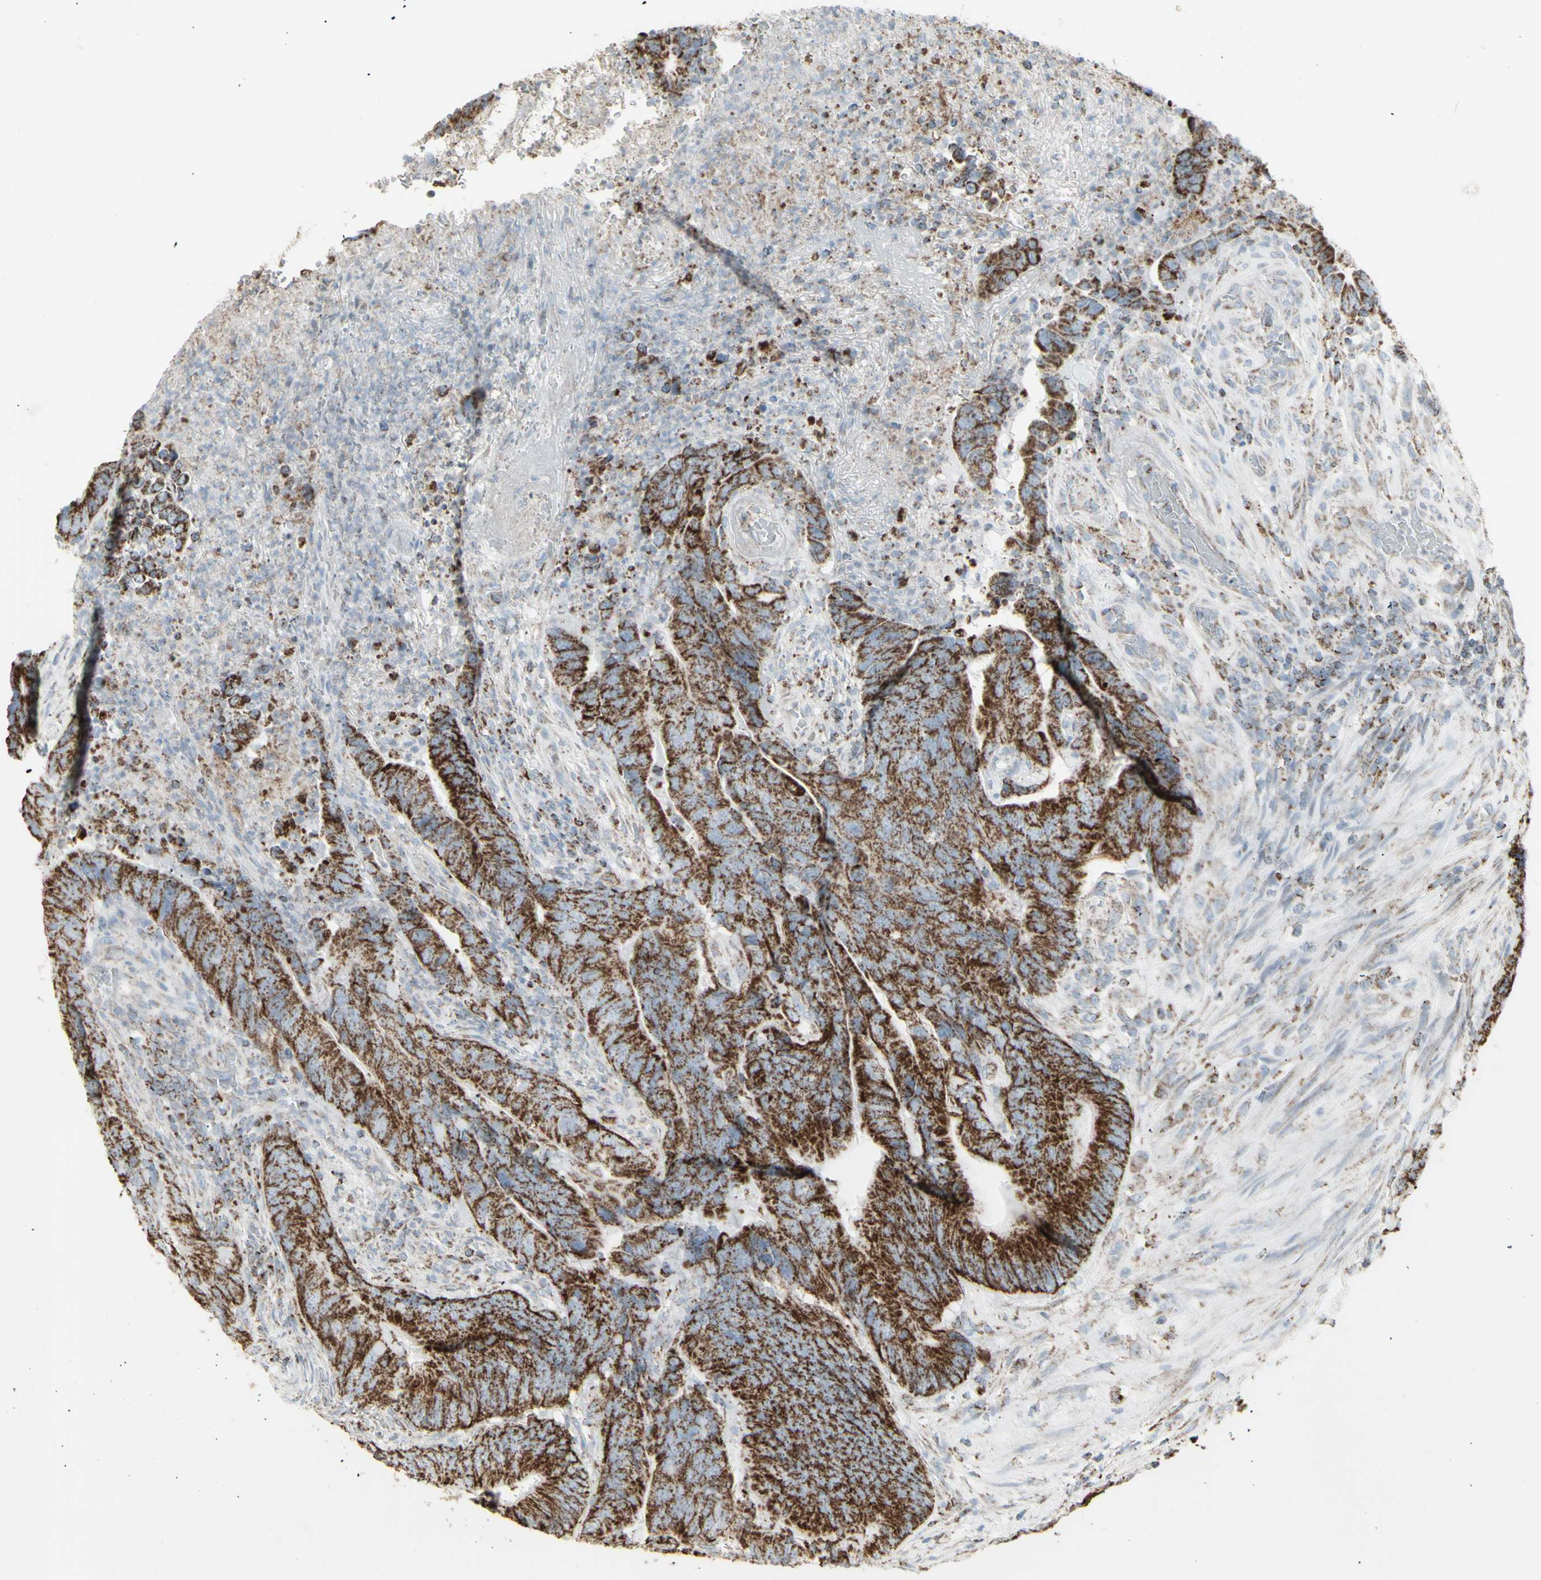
{"staining": {"intensity": "strong", "quantity": ">75%", "location": "cytoplasmic/membranous"}, "tissue": "colorectal cancer", "cell_type": "Tumor cells", "image_type": "cancer", "snomed": [{"axis": "morphology", "description": "Normal tissue, NOS"}, {"axis": "morphology", "description": "Adenocarcinoma, NOS"}, {"axis": "topography", "description": "Colon"}], "caption": "Colorectal cancer (adenocarcinoma) was stained to show a protein in brown. There is high levels of strong cytoplasmic/membranous positivity in about >75% of tumor cells.", "gene": "PLGRKT", "patient": {"sex": "male", "age": 56}}